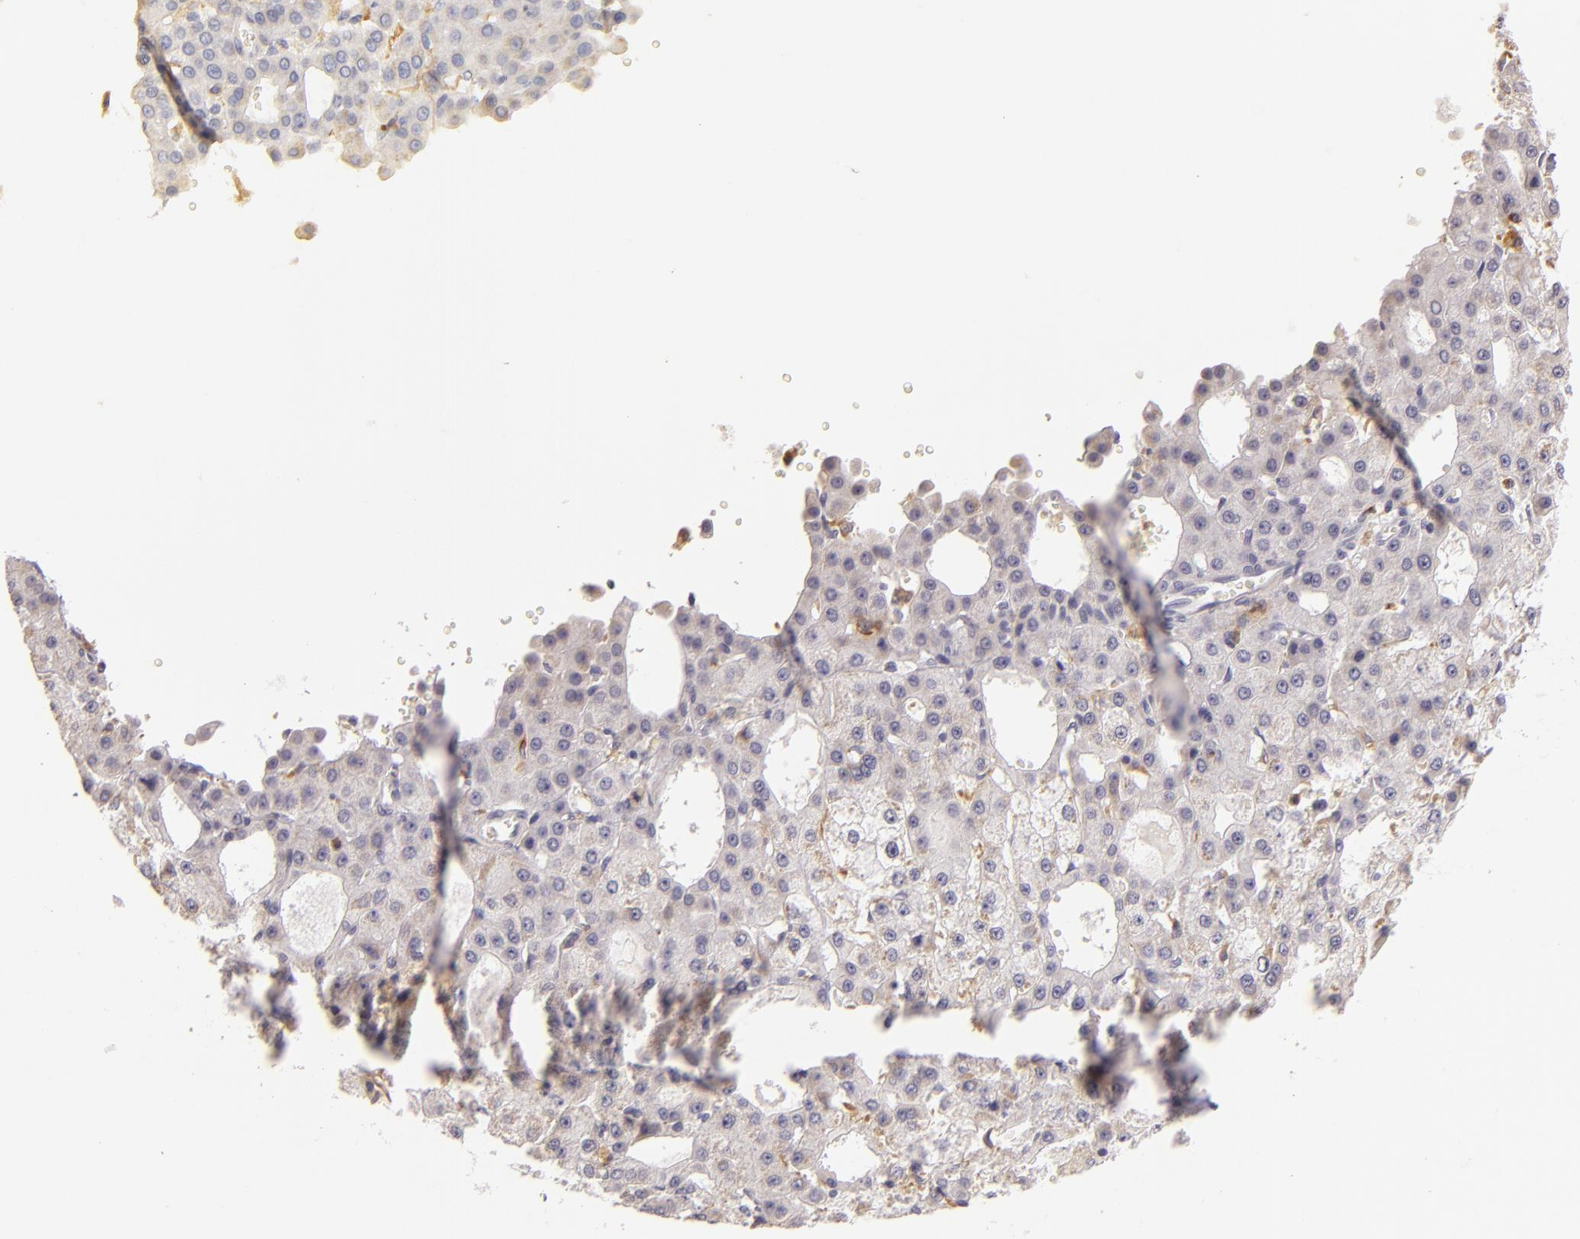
{"staining": {"intensity": "moderate", "quantity": "<25%", "location": "cytoplasmic/membranous"}, "tissue": "liver cancer", "cell_type": "Tumor cells", "image_type": "cancer", "snomed": [{"axis": "morphology", "description": "Carcinoma, Hepatocellular, NOS"}, {"axis": "topography", "description": "Liver"}], "caption": "Moderate cytoplasmic/membranous expression for a protein is appreciated in about <25% of tumor cells of hepatocellular carcinoma (liver) using immunohistochemistry.", "gene": "TLR8", "patient": {"sex": "male", "age": 47}}